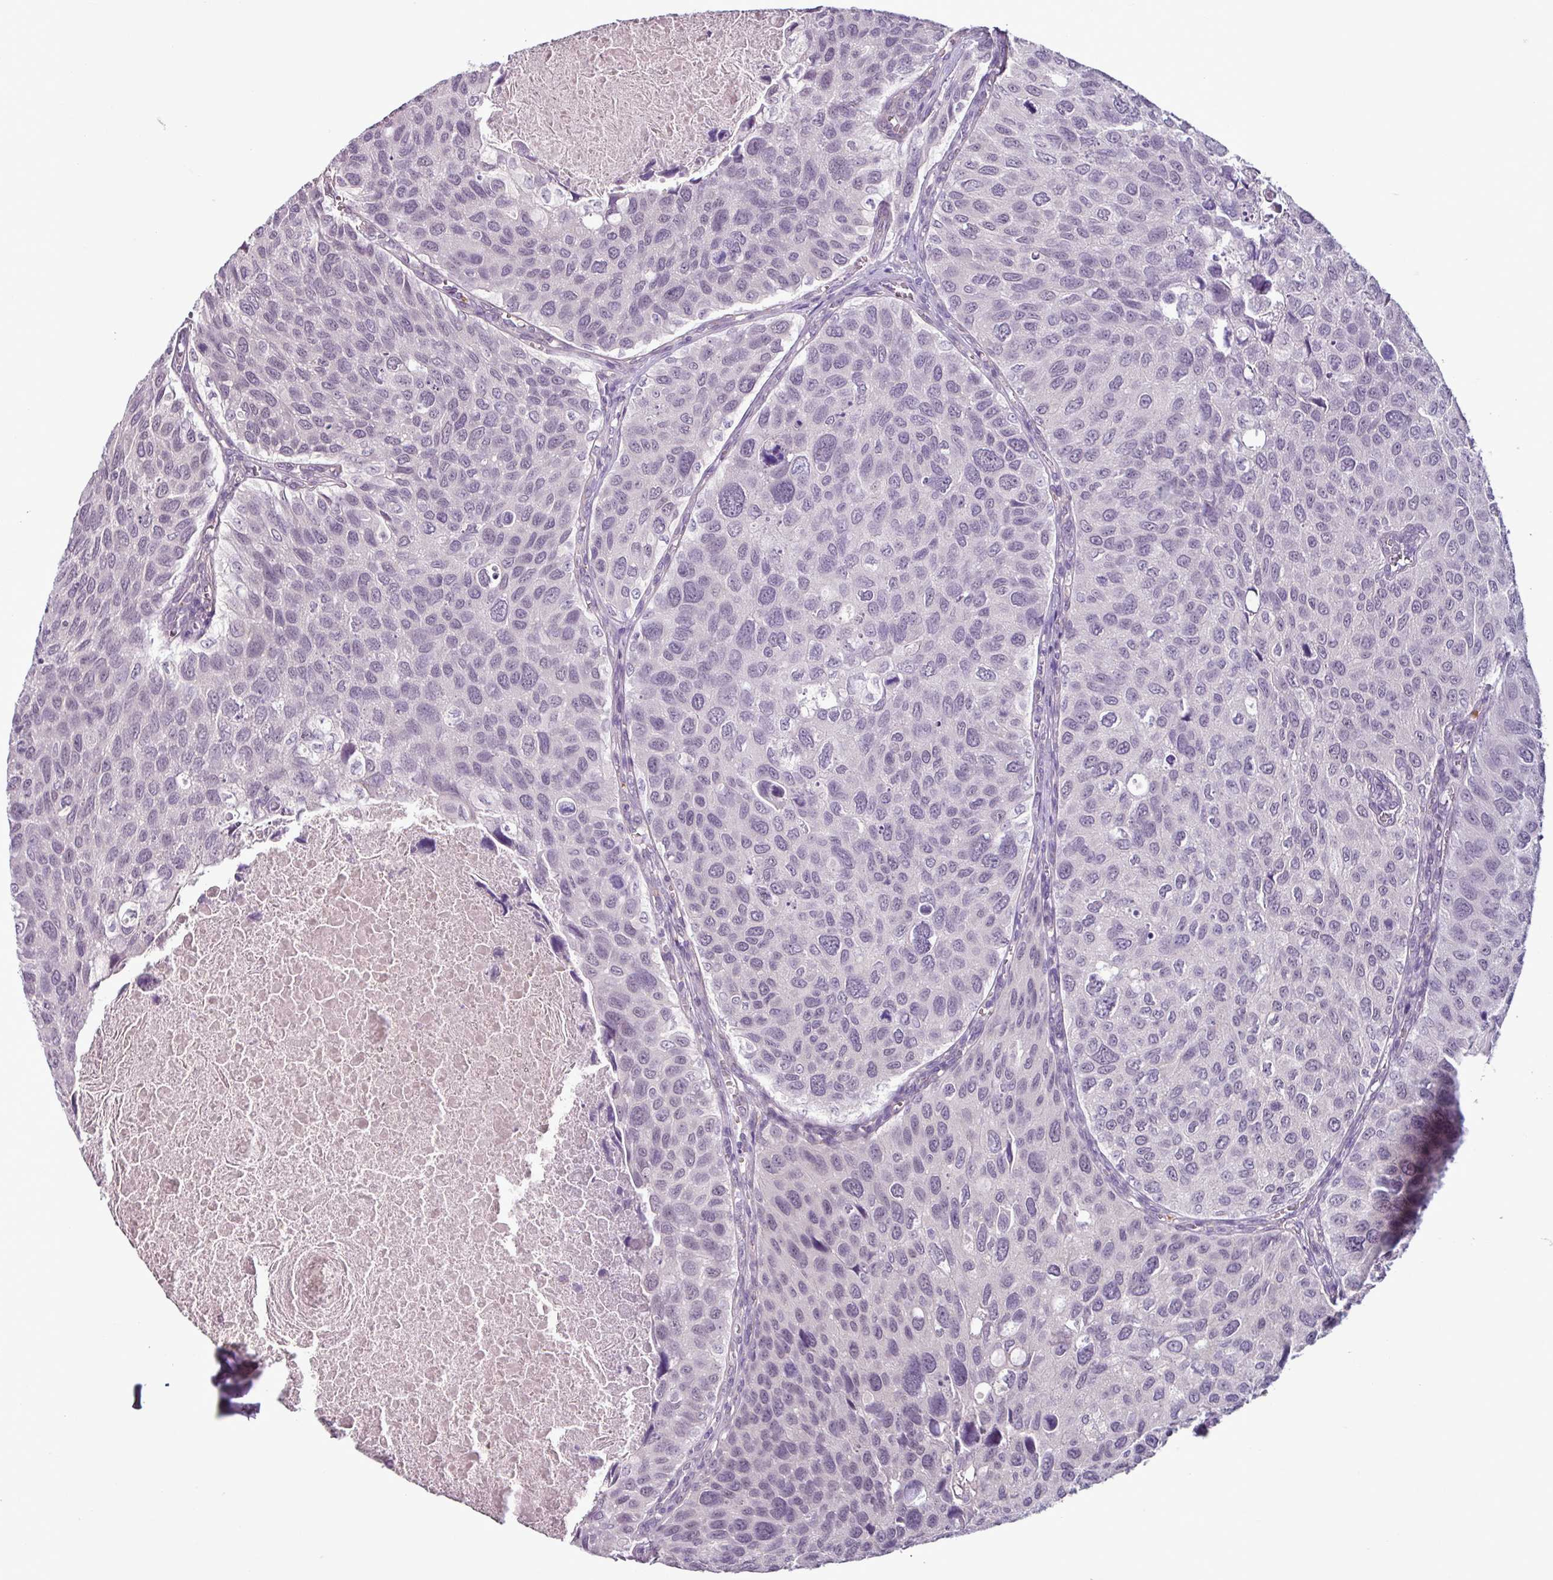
{"staining": {"intensity": "negative", "quantity": "none", "location": "none"}, "tissue": "urothelial cancer", "cell_type": "Tumor cells", "image_type": "cancer", "snomed": [{"axis": "morphology", "description": "Urothelial carcinoma, NOS"}, {"axis": "topography", "description": "Urinary bladder"}], "caption": "Tumor cells are negative for protein expression in human urothelial cancer.", "gene": "C9orf24", "patient": {"sex": "male", "age": 80}}